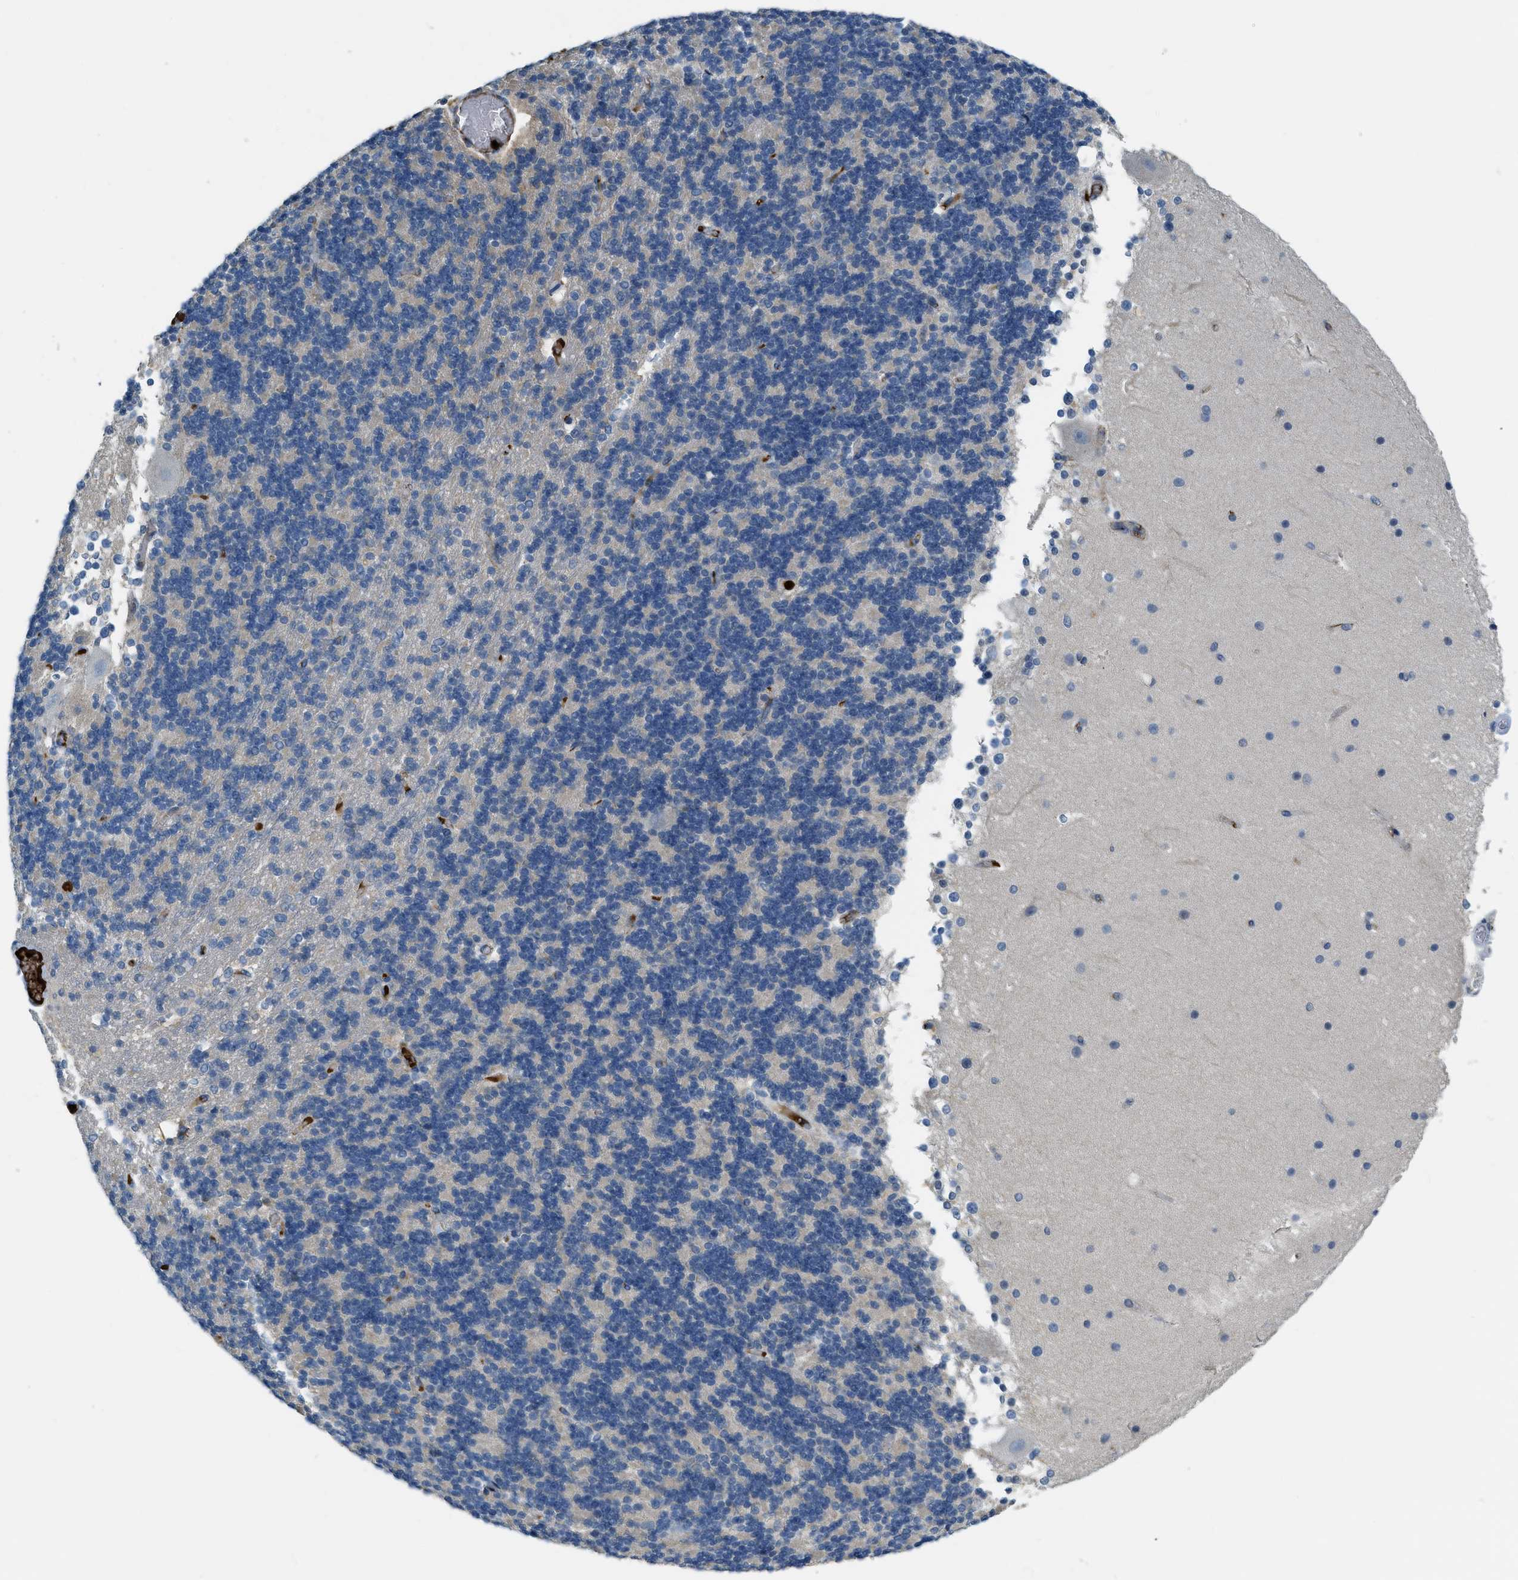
{"staining": {"intensity": "weak", "quantity": "25%-75%", "location": "cytoplasmic/membranous"}, "tissue": "cerebellum", "cell_type": "Cells in granular layer", "image_type": "normal", "snomed": [{"axis": "morphology", "description": "Normal tissue, NOS"}, {"axis": "topography", "description": "Cerebellum"}], "caption": "Protein staining exhibits weak cytoplasmic/membranous expression in about 25%-75% of cells in granular layer in normal cerebellum. (brown staining indicates protein expression, while blue staining denotes nuclei).", "gene": "PRTN3", "patient": {"sex": "female", "age": 19}}